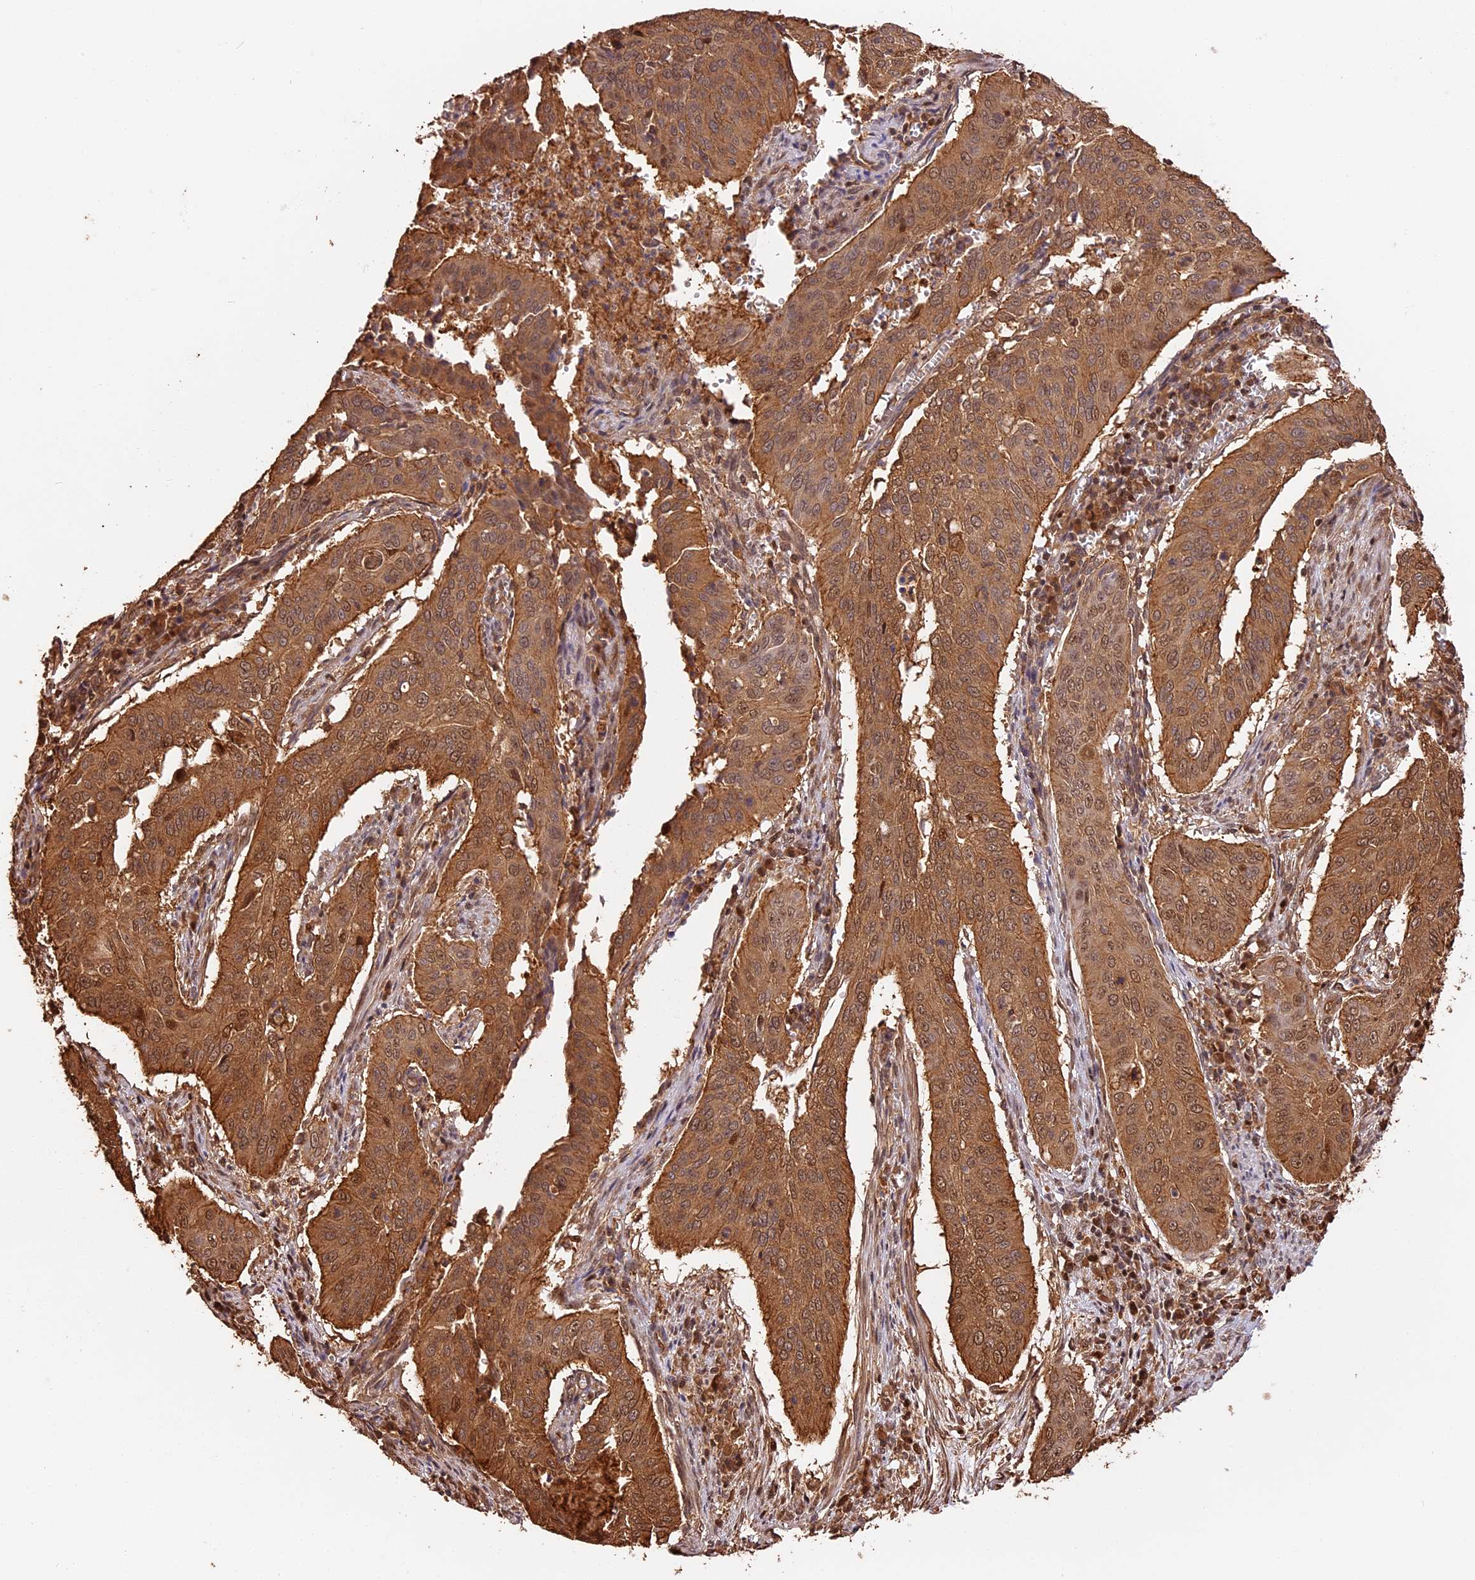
{"staining": {"intensity": "moderate", "quantity": ">75%", "location": "cytoplasmic/membranous,nuclear"}, "tissue": "cervical cancer", "cell_type": "Tumor cells", "image_type": "cancer", "snomed": [{"axis": "morphology", "description": "Squamous cell carcinoma, NOS"}, {"axis": "topography", "description": "Cervix"}], "caption": "Approximately >75% of tumor cells in squamous cell carcinoma (cervical) display moderate cytoplasmic/membranous and nuclear protein staining as visualized by brown immunohistochemical staining.", "gene": "PPP1R37", "patient": {"sex": "female", "age": 39}}